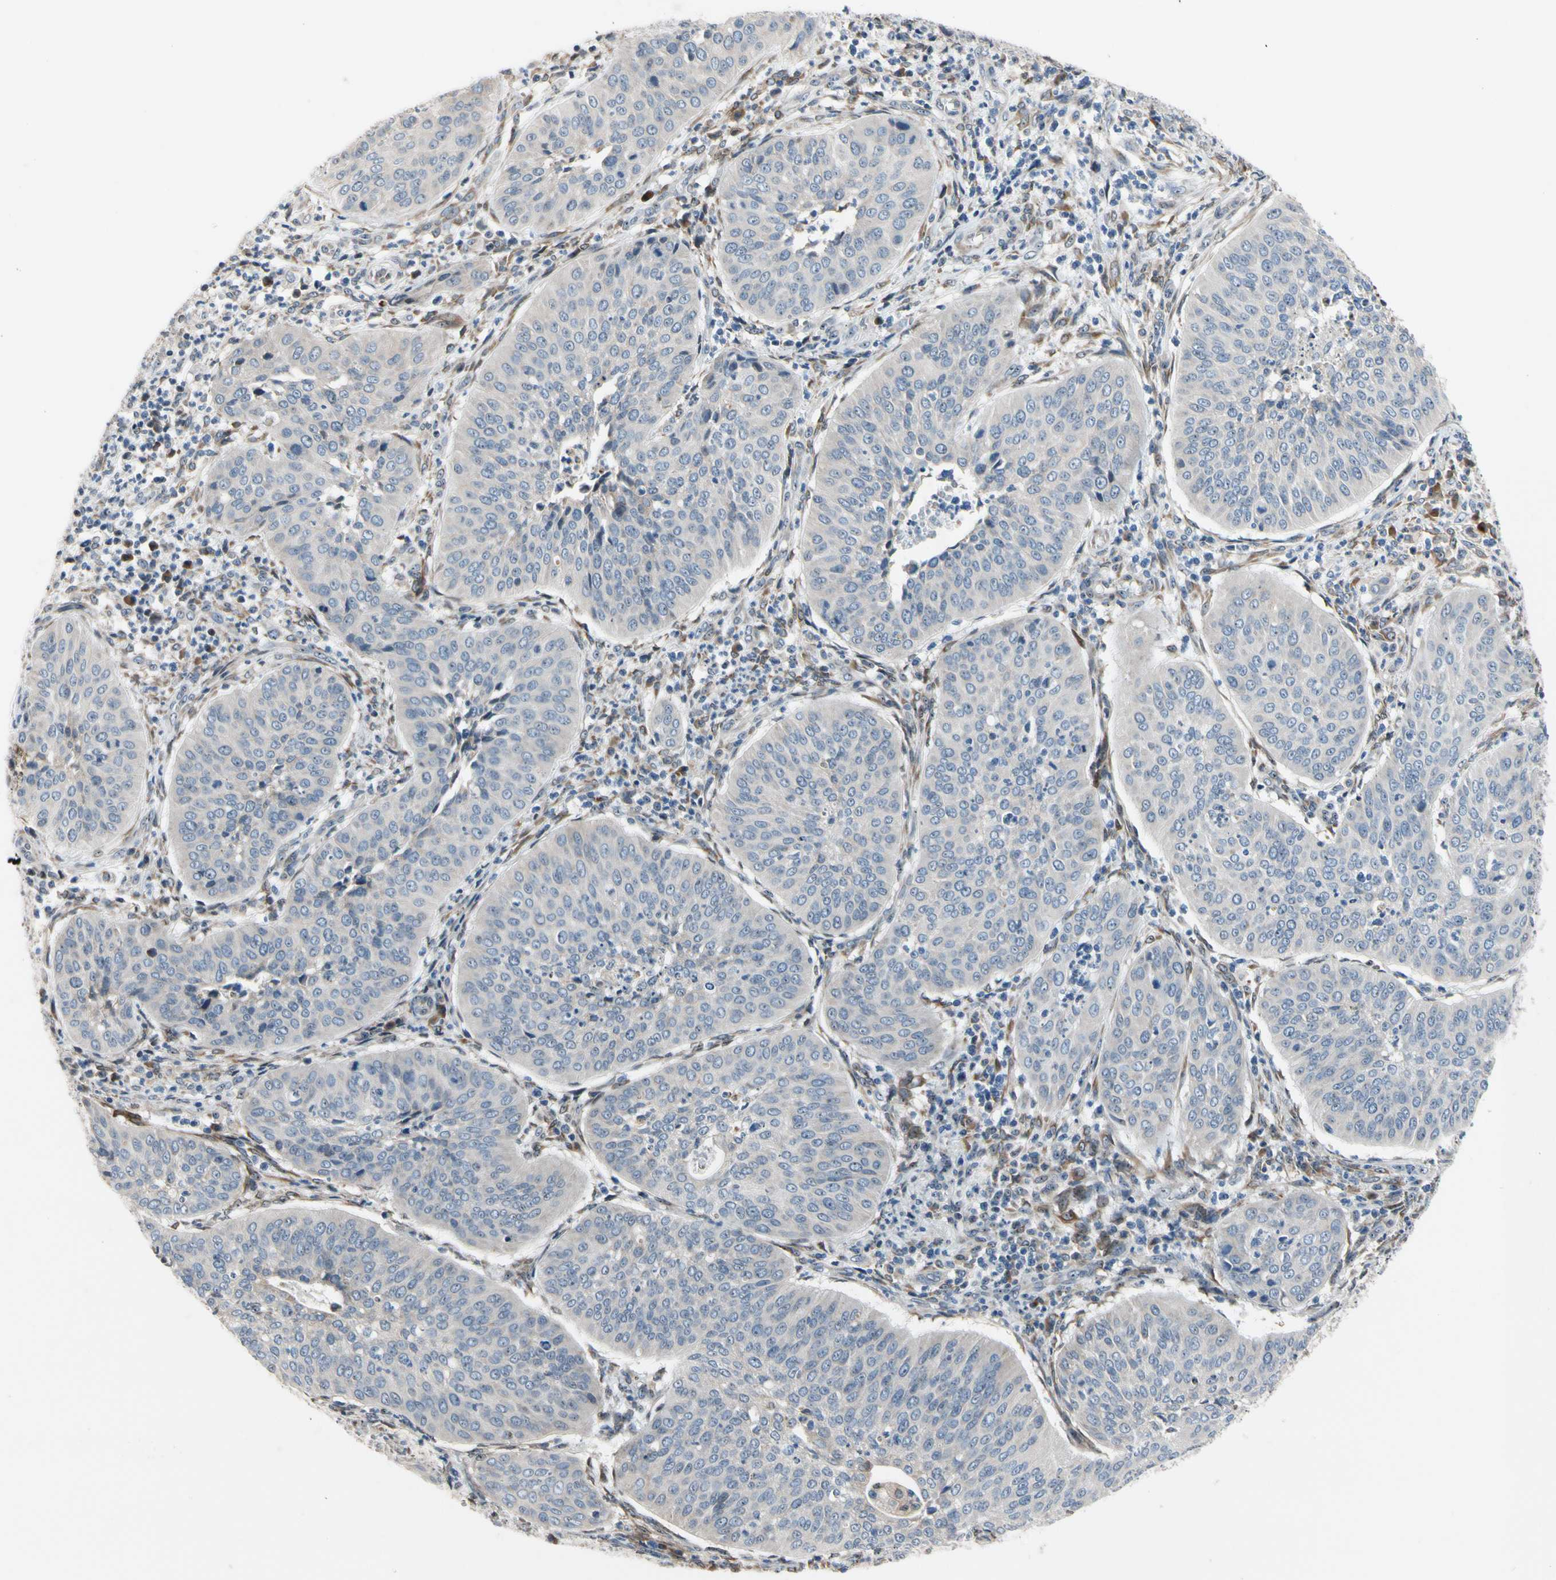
{"staining": {"intensity": "weak", "quantity": ">75%", "location": "cytoplasmic/membranous"}, "tissue": "cervical cancer", "cell_type": "Tumor cells", "image_type": "cancer", "snomed": [{"axis": "morphology", "description": "Normal tissue, NOS"}, {"axis": "morphology", "description": "Squamous cell carcinoma, NOS"}, {"axis": "topography", "description": "Cervix"}], "caption": "A low amount of weak cytoplasmic/membranous staining is identified in approximately >75% of tumor cells in cervical squamous cell carcinoma tissue.", "gene": "TMED7", "patient": {"sex": "female", "age": 39}}